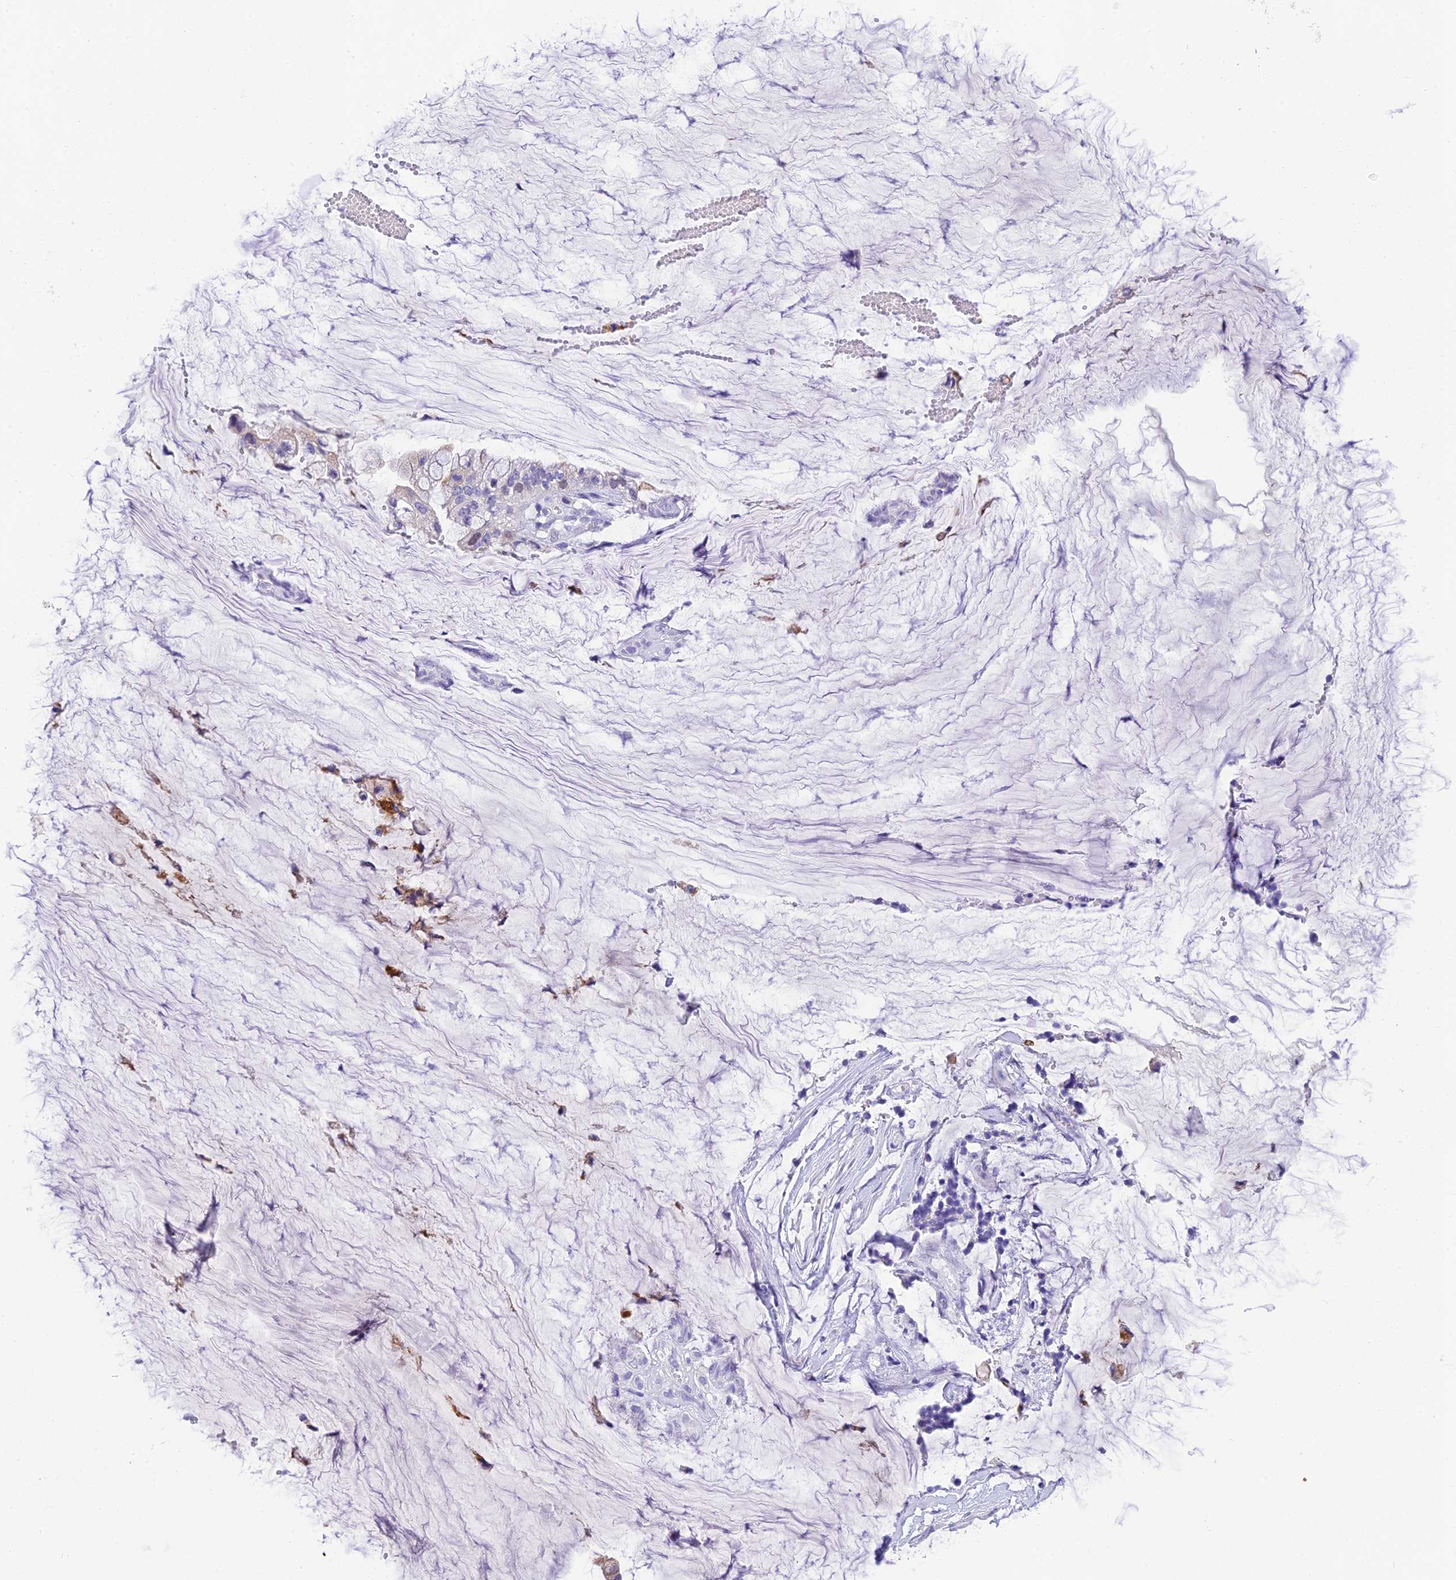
{"staining": {"intensity": "weak", "quantity": "<25%", "location": "cytoplasmic/membranous"}, "tissue": "ovarian cancer", "cell_type": "Tumor cells", "image_type": "cancer", "snomed": [{"axis": "morphology", "description": "Cystadenocarcinoma, mucinous, NOS"}, {"axis": "topography", "description": "Ovary"}], "caption": "Ovarian cancer was stained to show a protein in brown. There is no significant expression in tumor cells.", "gene": "KDELR3", "patient": {"sex": "female", "age": 39}}